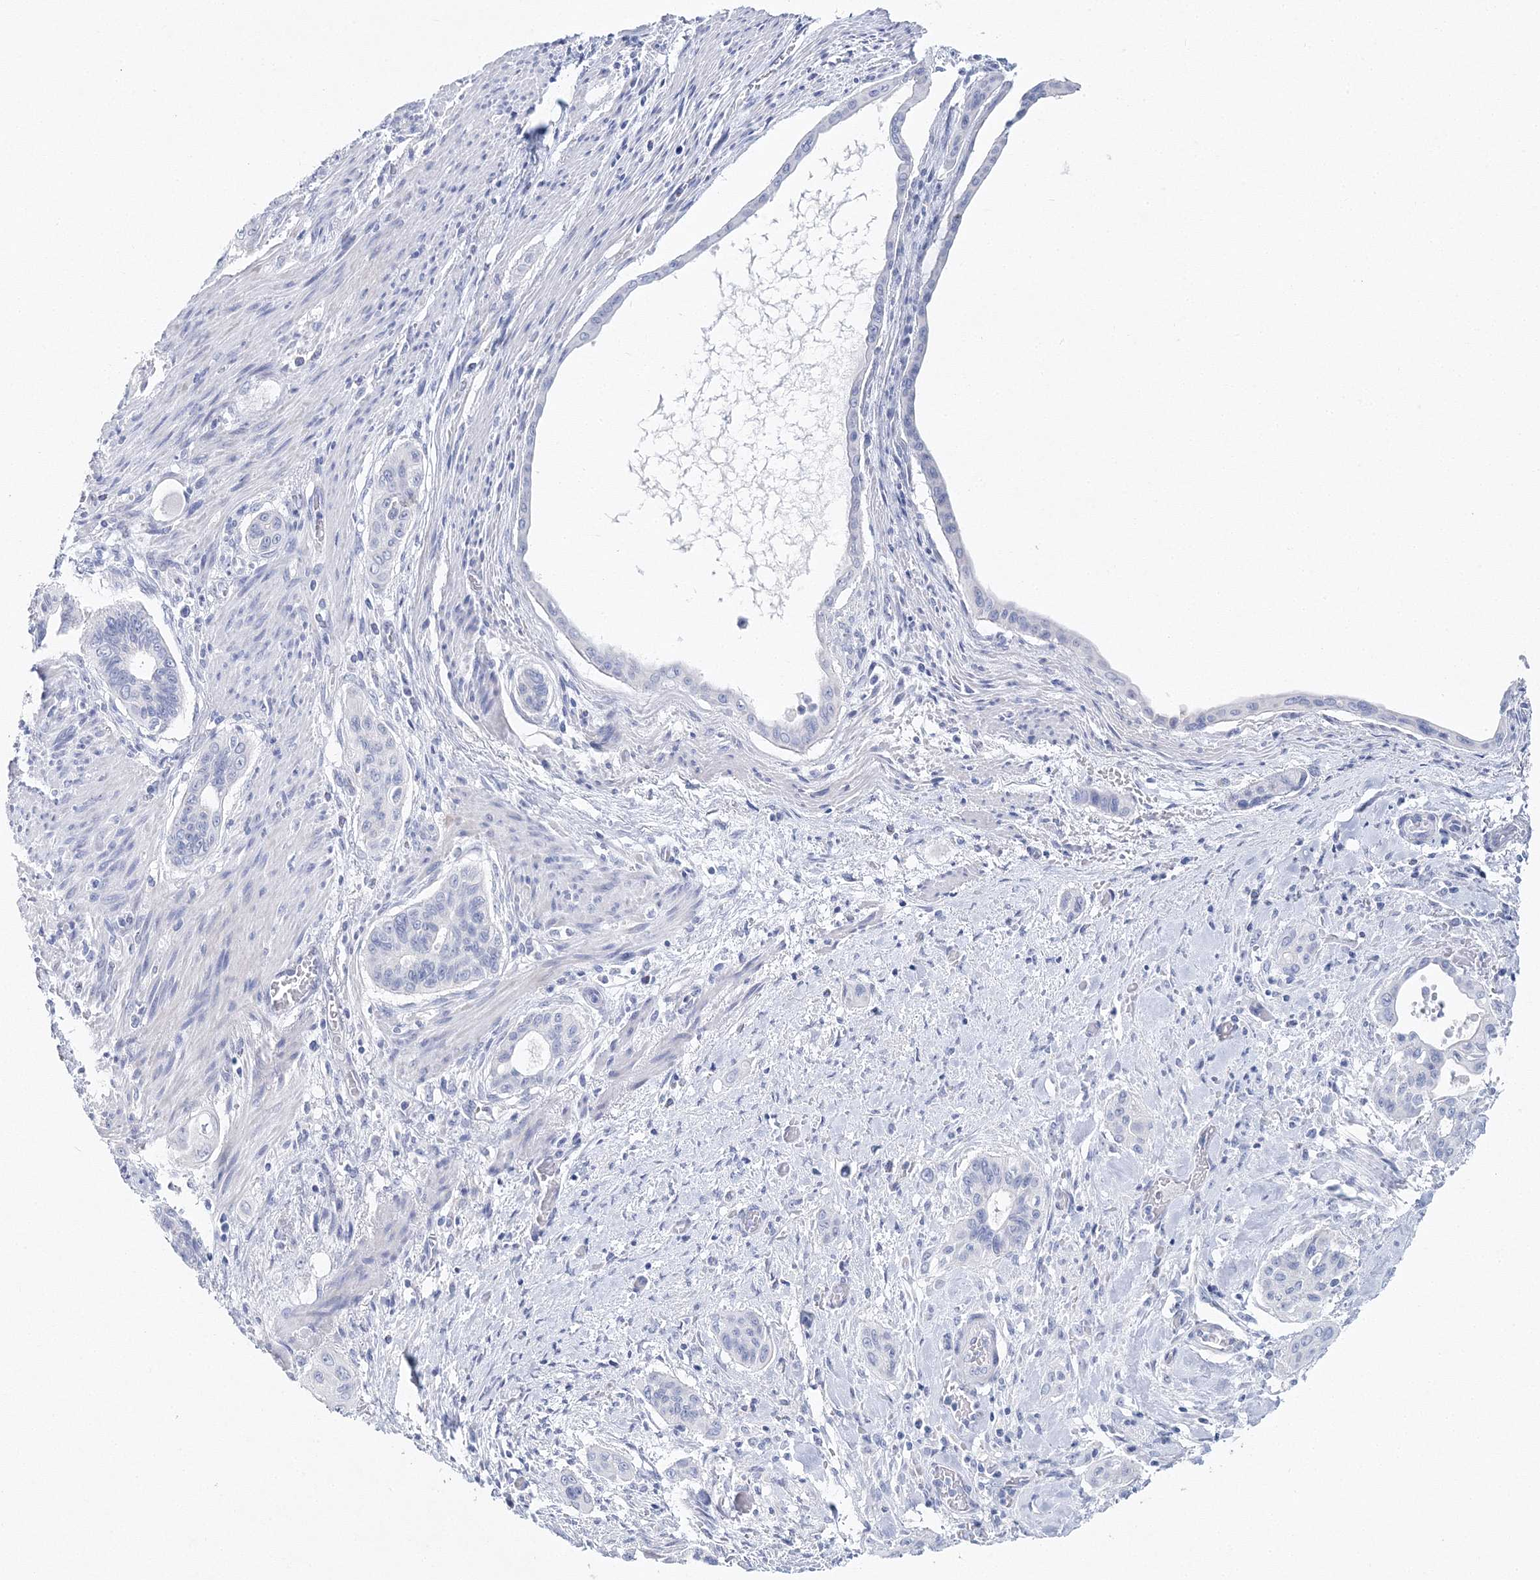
{"staining": {"intensity": "negative", "quantity": "none", "location": "none"}, "tissue": "pancreatic cancer", "cell_type": "Tumor cells", "image_type": "cancer", "snomed": [{"axis": "morphology", "description": "Adenocarcinoma, NOS"}, {"axis": "topography", "description": "Pancreas"}], "caption": "DAB immunohistochemical staining of pancreatic cancer displays no significant positivity in tumor cells.", "gene": "MYOZ2", "patient": {"sex": "male", "age": 77}}